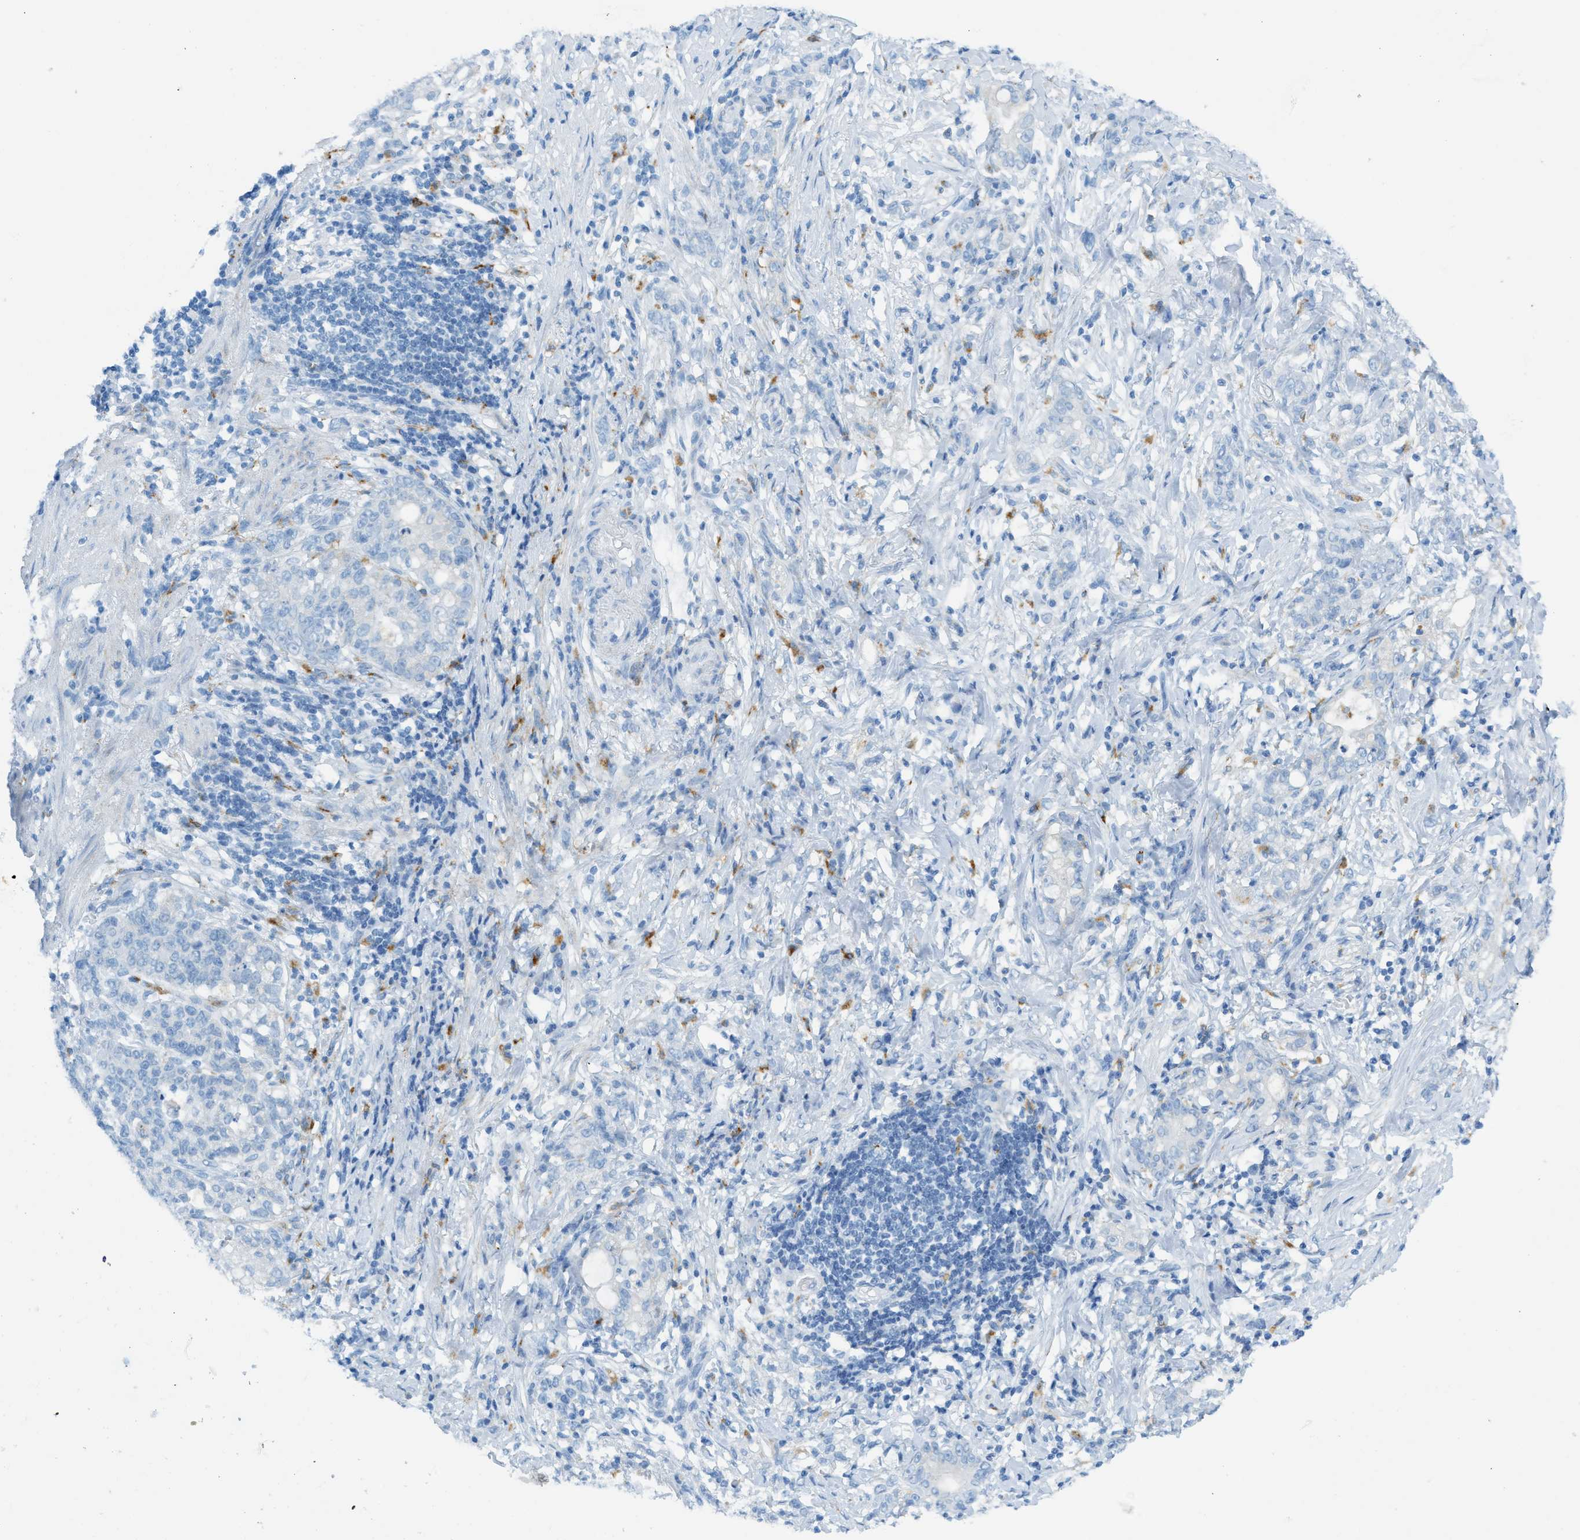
{"staining": {"intensity": "negative", "quantity": "none", "location": "none"}, "tissue": "stomach cancer", "cell_type": "Tumor cells", "image_type": "cancer", "snomed": [{"axis": "morphology", "description": "Adenocarcinoma, NOS"}, {"axis": "topography", "description": "Stomach, lower"}], "caption": "An IHC micrograph of stomach adenocarcinoma is shown. There is no staining in tumor cells of stomach adenocarcinoma.", "gene": "C21orf62", "patient": {"sex": "male", "age": 88}}